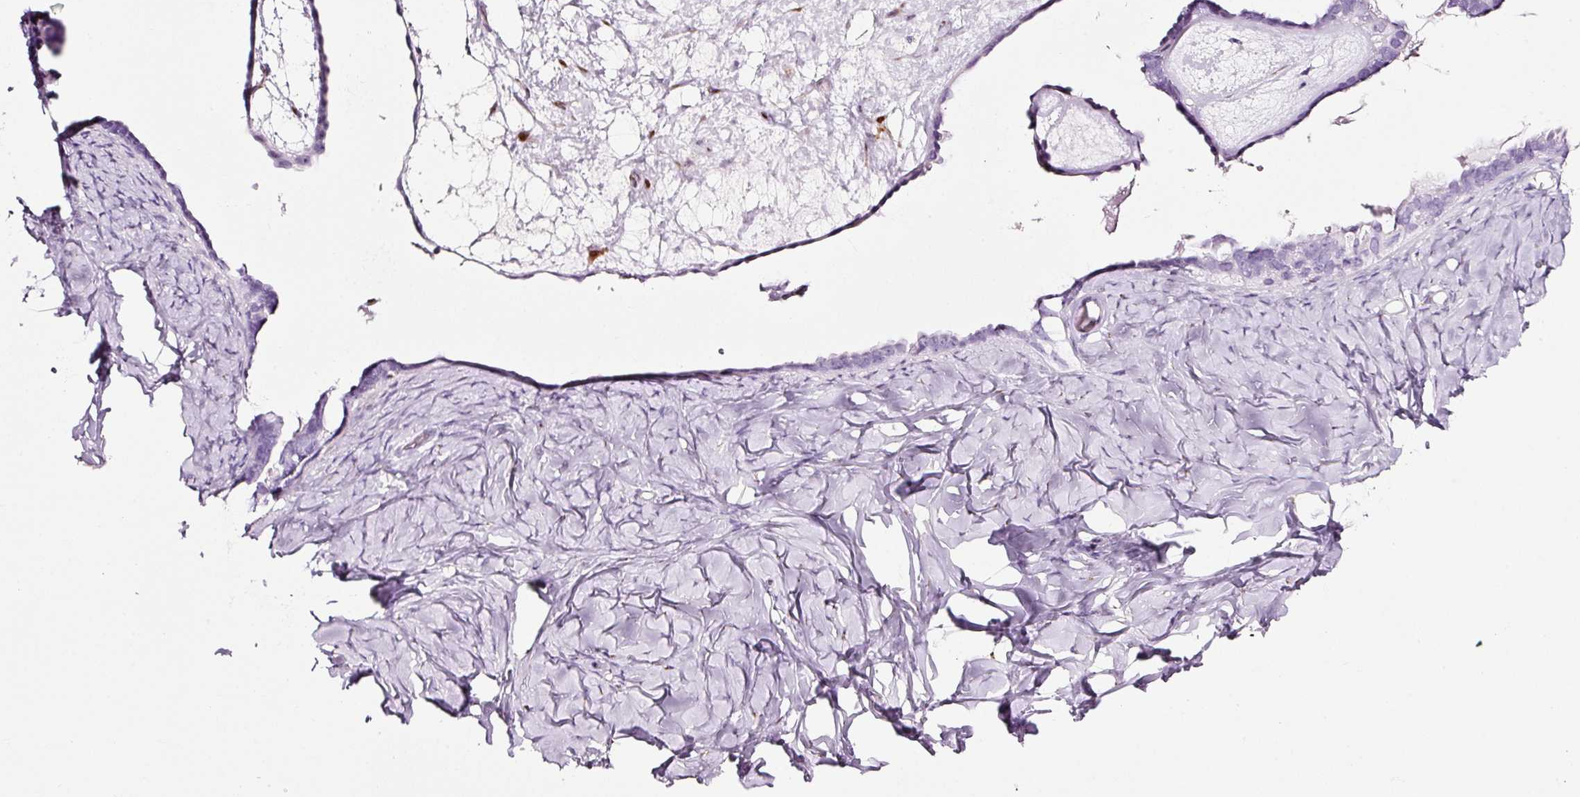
{"staining": {"intensity": "negative", "quantity": "none", "location": "none"}, "tissue": "ovarian cancer", "cell_type": "Tumor cells", "image_type": "cancer", "snomed": [{"axis": "morphology", "description": "Cystadenocarcinoma, serous, NOS"}, {"axis": "topography", "description": "Ovary"}], "caption": "A micrograph of serous cystadenocarcinoma (ovarian) stained for a protein reveals no brown staining in tumor cells.", "gene": "SDF4", "patient": {"sex": "female", "age": 69}}